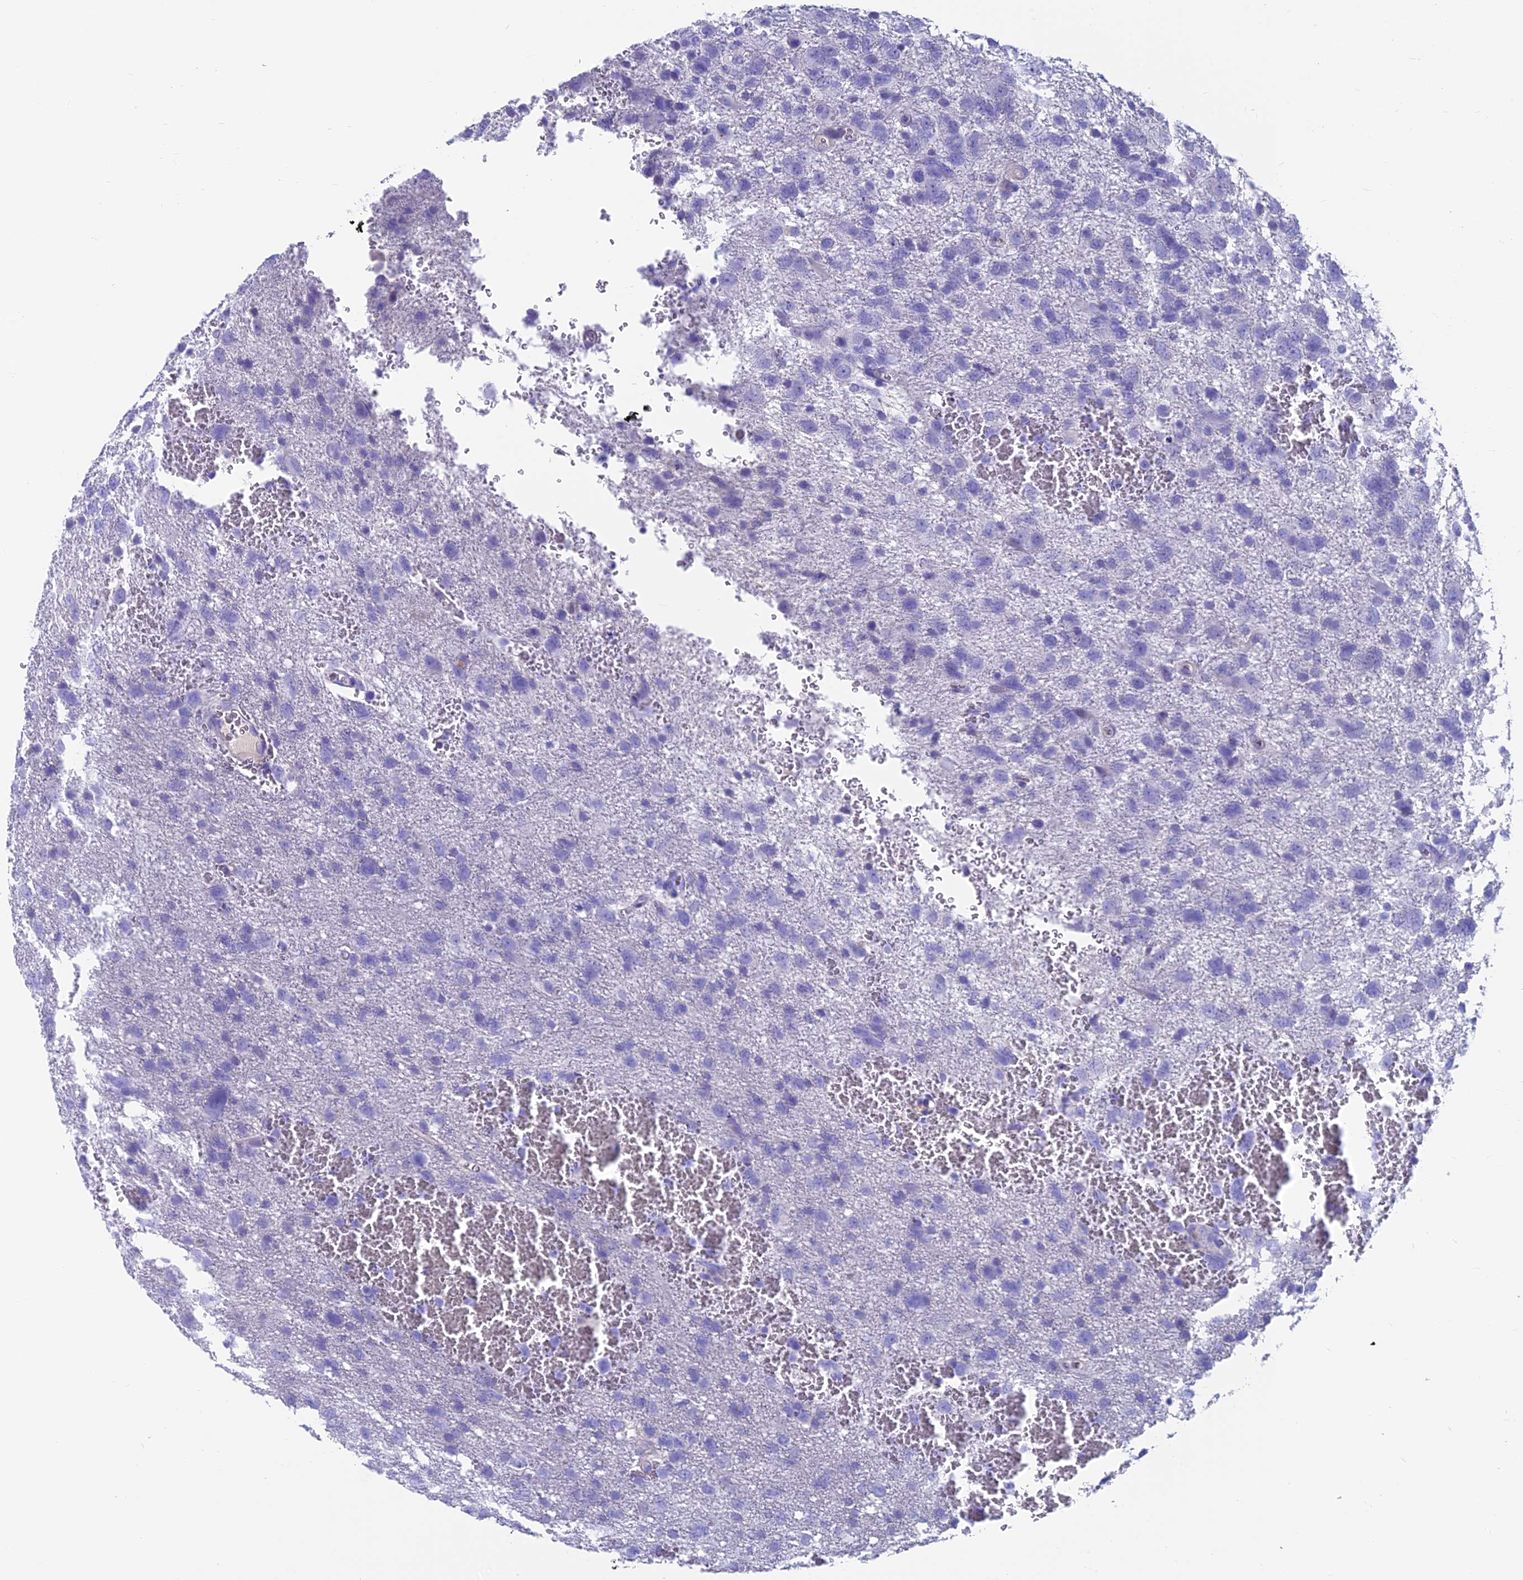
{"staining": {"intensity": "negative", "quantity": "none", "location": "none"}, "tissue": "glioma", "cell_type": "Tumor cells", "image_type": "cancer", "snomed": [{"axis": "morphology", "description": "Glioma, malignant, High grade"}, {"axis": "topography", "description": "Brain"}], "caption": "Immunohistochemical staining of human malignant high-grade glioma exhibits no significant staining in tumor cells.", "gene": "GNG11", "patient": {"sex": "male", "age": 61}}